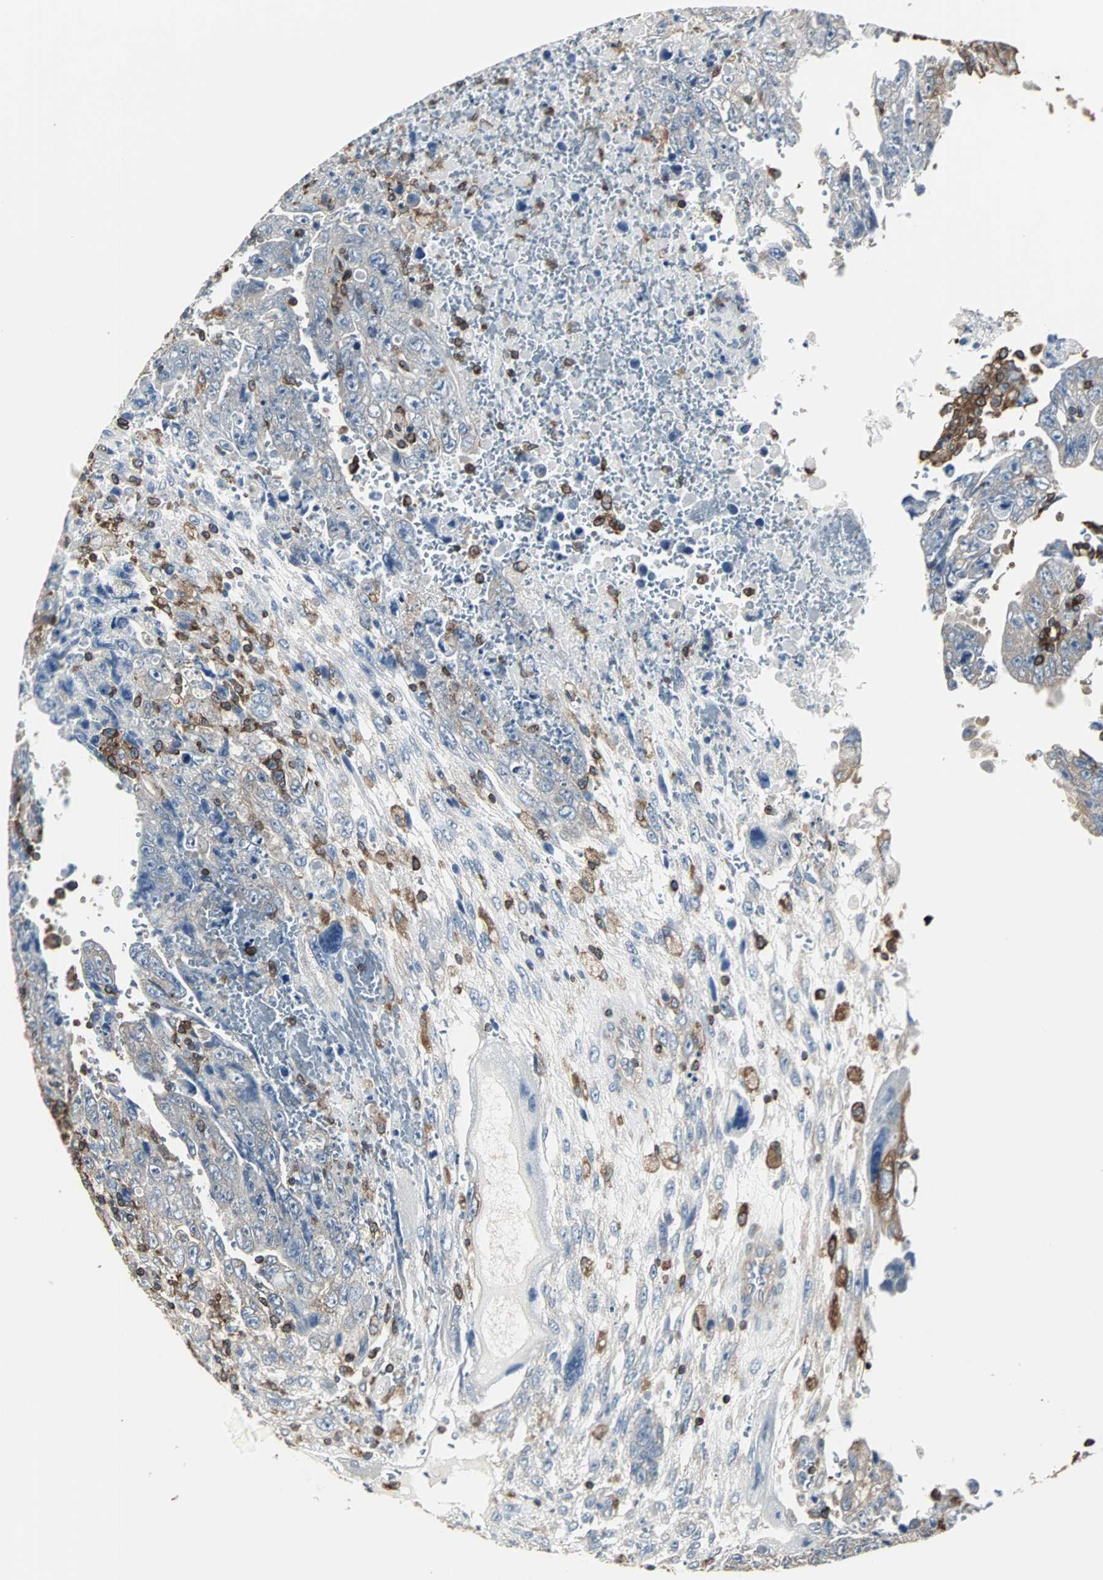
{"staining": {"intensity": "weak", "quantity": ">75%", "location": "cytoplasmic/membranous"}, "tissue": "testis cancer", "cell_type": "Tumor cells", "image_type": "cancer", "snomed": [{"axis": "morphology", "description": "Carcinoma, Embryonal, NOS"}, {"axis": "topography", "description": "Testis"}], "caption": "Testis cancer (embryonal carcinoma) stained for a protein reveals weak cytoplasmic/membranous positivity in tumor cells.", "gene": "LRRFIP1", "patient": {"sex": "male", "age": 28}}